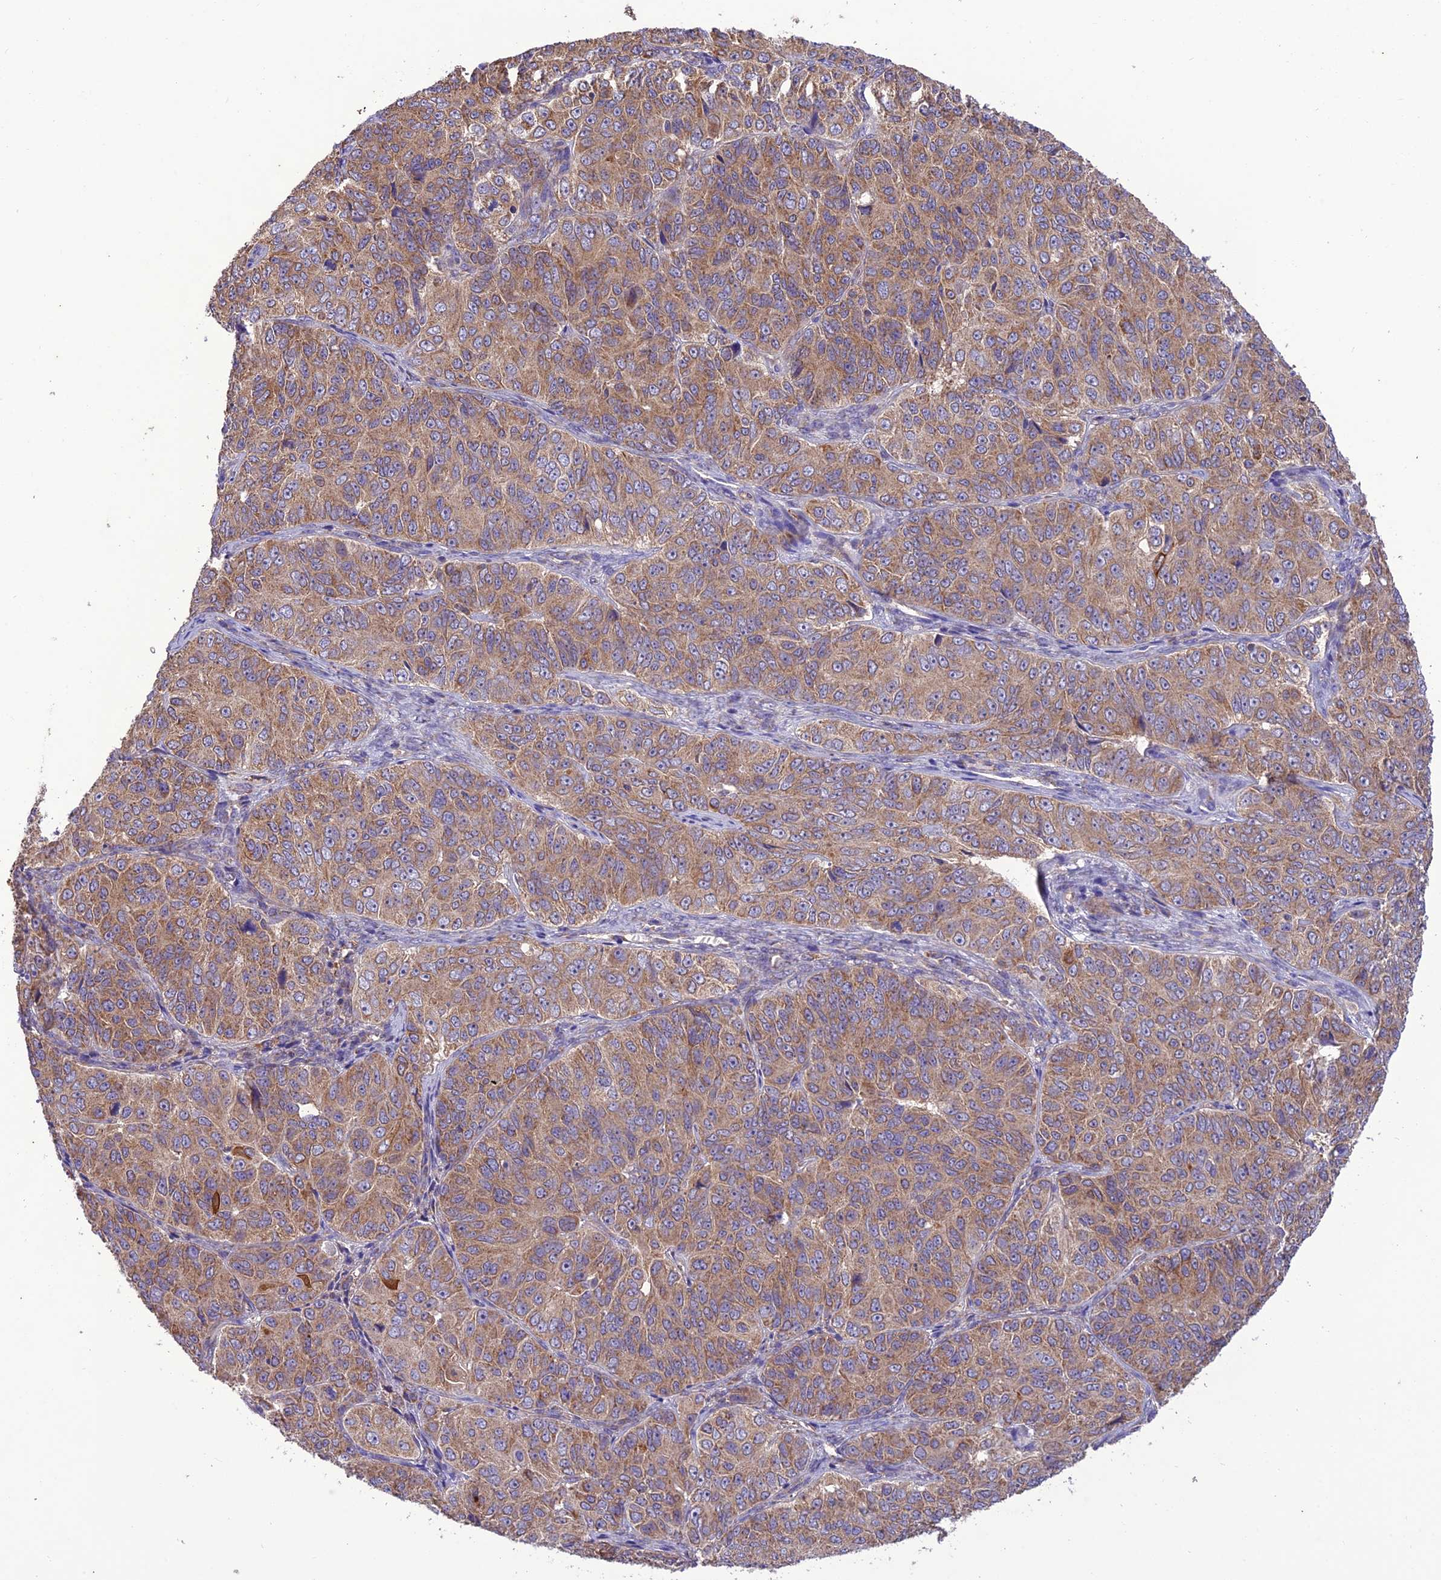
{"staining": {"intensity": "moderate", "quantity": ">75%", "location": "cytoplasmic/membranous"}, "tissue": "ovarian cancer", "cell_type": "Tumor cells", "image_type": "cancer", "snomed": [{"axis": "morphology", "description": "Carcinoma, endometroid"}, {"axis": "topography", "description": "Ovary"}], "caption": "Ovarian cancer (endometroid carcinoma) stained for a protein (brown) displays moderate cytoplasmic/membranous positive positivity in approximately >75% of tumor cells.", "gene": "NDUFAF1", "patient": {"sex": "female", "age": 51}}